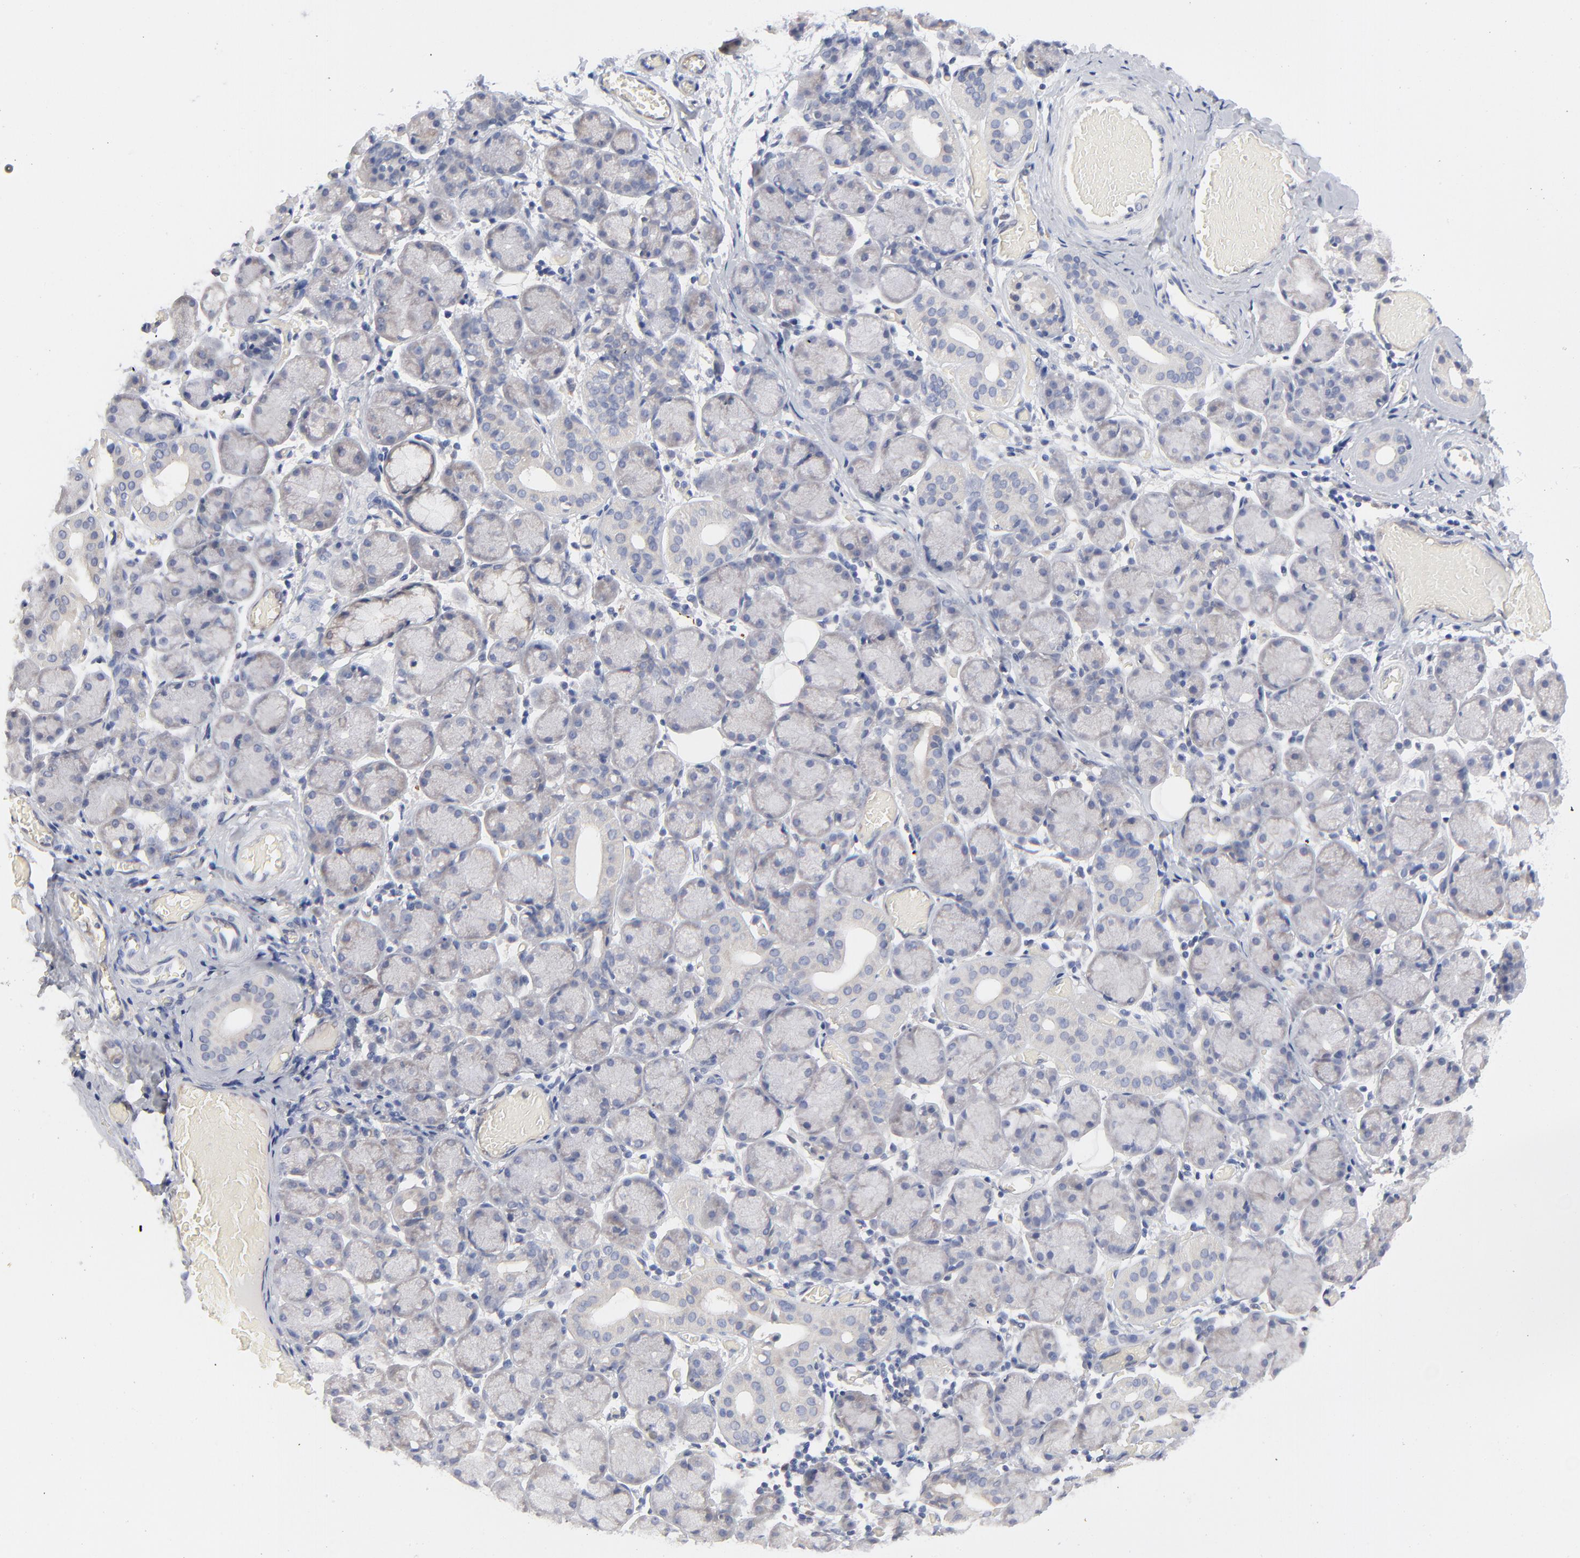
{"staining": {"intensity": "weak", "quantity": ">75%", "location": "cytoplasmic/membranous"}, "tissue": "salivary gland", "cell_type": "Glandular cells", "image_type": "normal", "snomed": [{"axis": "morphology", "description": "Normal tissue, NOS"}, {"axis": "topography", "description": "Salivary gland"}], "caption": "Protein positivity by immunohistochemistry shows weak cytoplasmic/membranous positivity in about >75% of glandular cells in unremarkable salivary gland.", "gene": "ARRB1", "patient": {"sex": "female", "age": 24}}